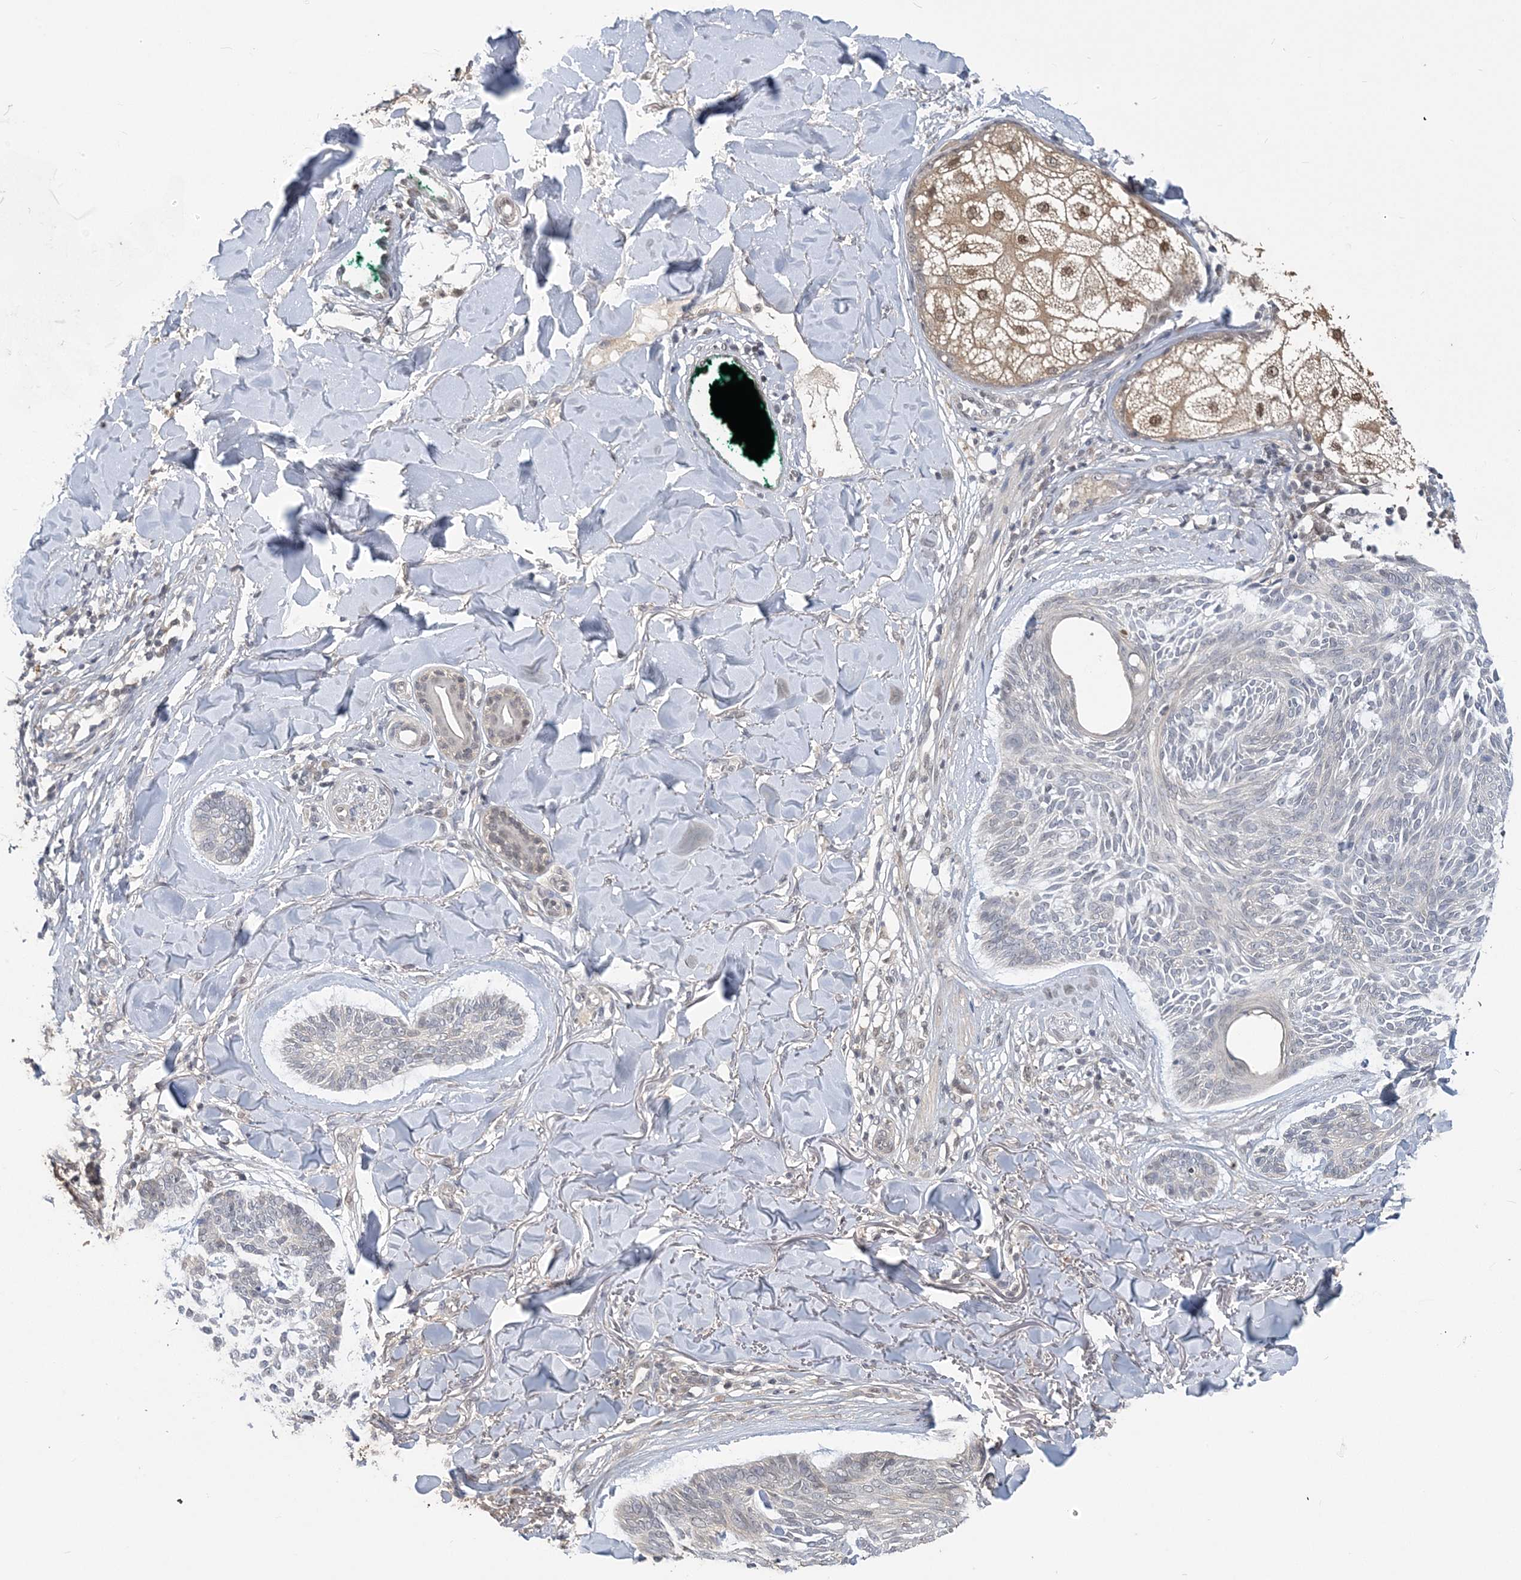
{"staining": {"intensity": "negative", "quantity": "none", "location": "none"}, "tissue": "skin cancer", "cell_type": "Tumor cells", "image_type": "cancer", "snomed": [{"axis": "morphology", "description": "Basal cell carcinoma"}, {"axis": "topography", "description": "Skin"}], "caption": "Skin cancer was stained to show a protein in brown. There is no significant expression in tumor cells.", "gene": "ZBTB7A", "patient": {"sex": "male", "age": 43}}